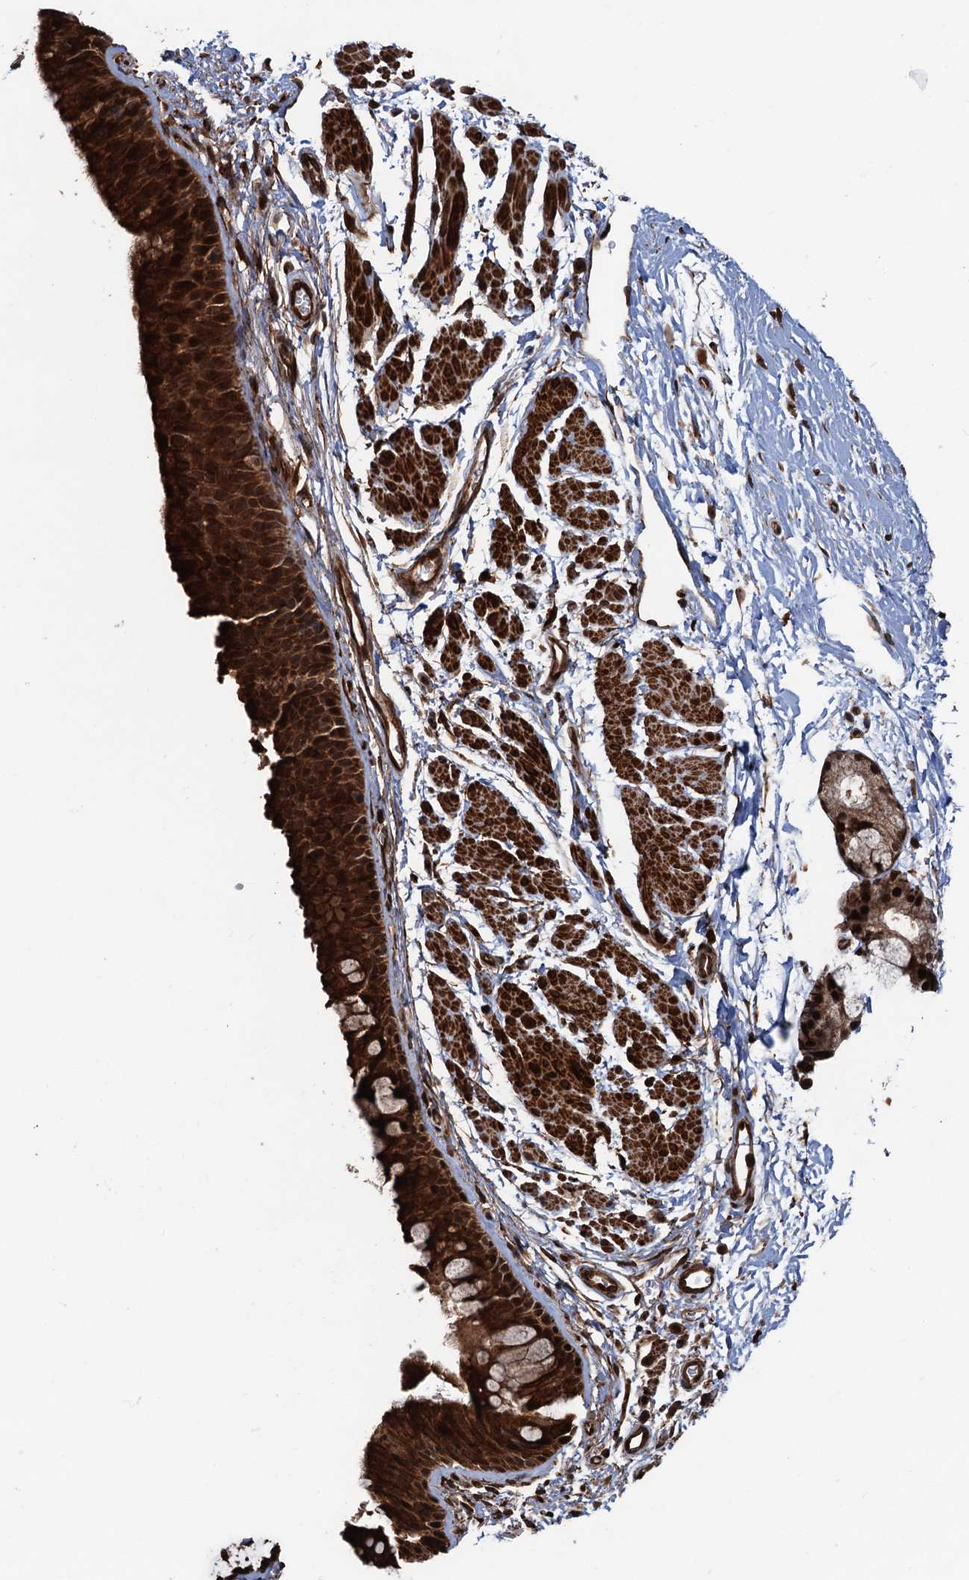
{"staining": {"intensity": "strong", "quantity": ">75%", "location": "cytoplasmic/membranous,nuclear"}, "tissue": "bronchus", "cell_type": "Respiratory epithelial cells", "image_type": "normal", "snomed": [{"axis": "morphology", "description": "Normal tissue, NOS"}, {"axis": "topography", "description": "Cartilage tissue"}, {"axis": "topography", "description": "Bronchus"}], "caption": "The photomicrograph exhibits immunohistochemical staining of unremarkable bronchus. There is strong cytoplasmic/membranous,nuclear expression is present in approximately >75% of respiratory epithelial cells.", "gene": "SNRNP25", "patient": {"sex": "female", "age": 53}}